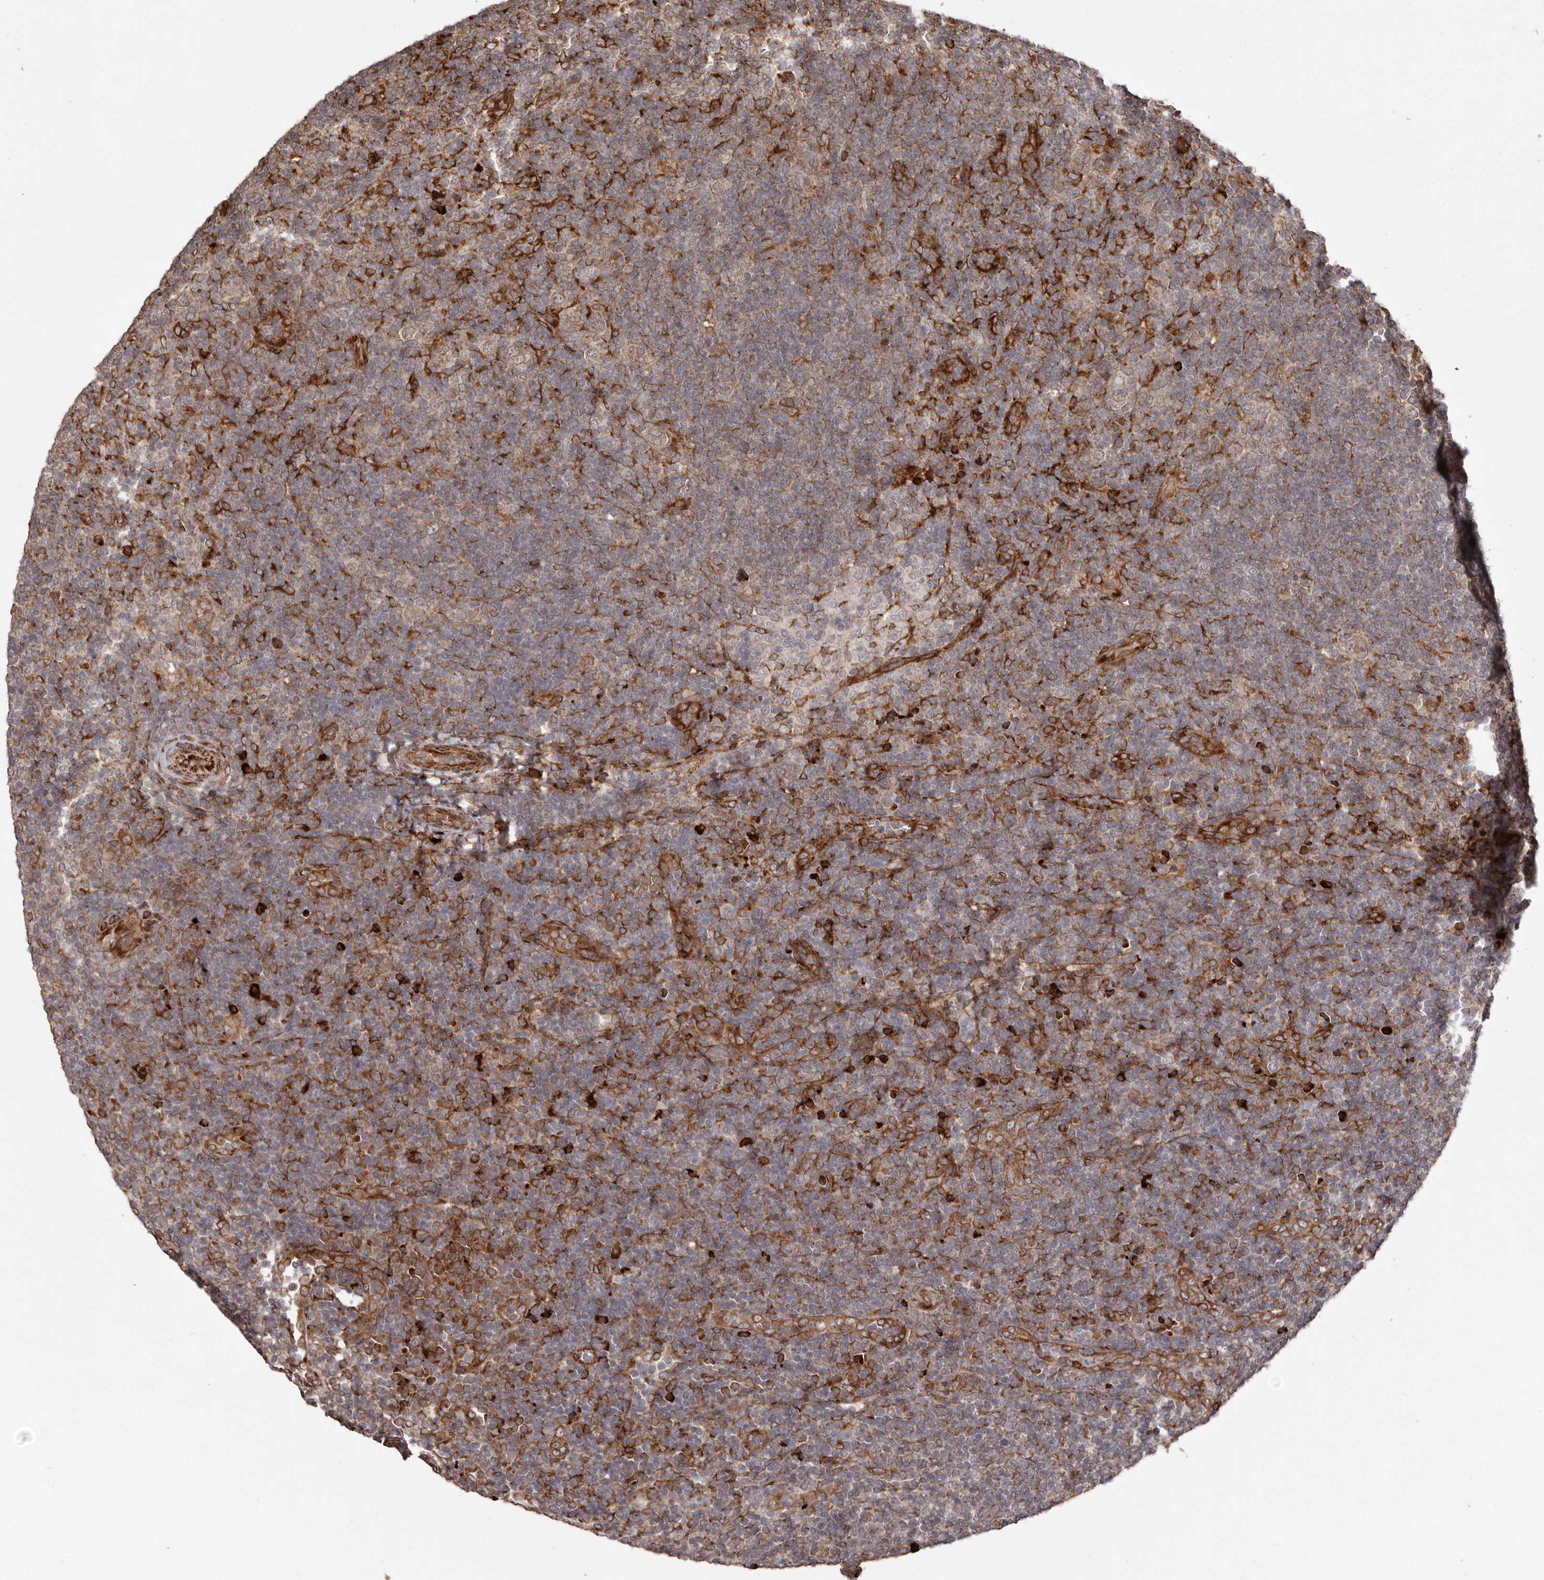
{"staining": {"intensity": "weak", "quantity": "25%-75%", "location": "cytoplasmic/membranous"}, "tissue": "lymphoma", "cell_type": "Tumor cells", "image_type": "cancer", "snomed": [{"axis": "morphology", "description": "Hodgkin's disease, NOS"}, {"axis": "topography", "description": "Lymph node"}], "caption": "Immunohistochemical staining of human lymphoma demonstrates weak cytoplasmic/membranous protein staining in approximately 25%-75% of tumor cells.", "gene": "NUP43", "patient": {"sex": "female", "age": 57}}